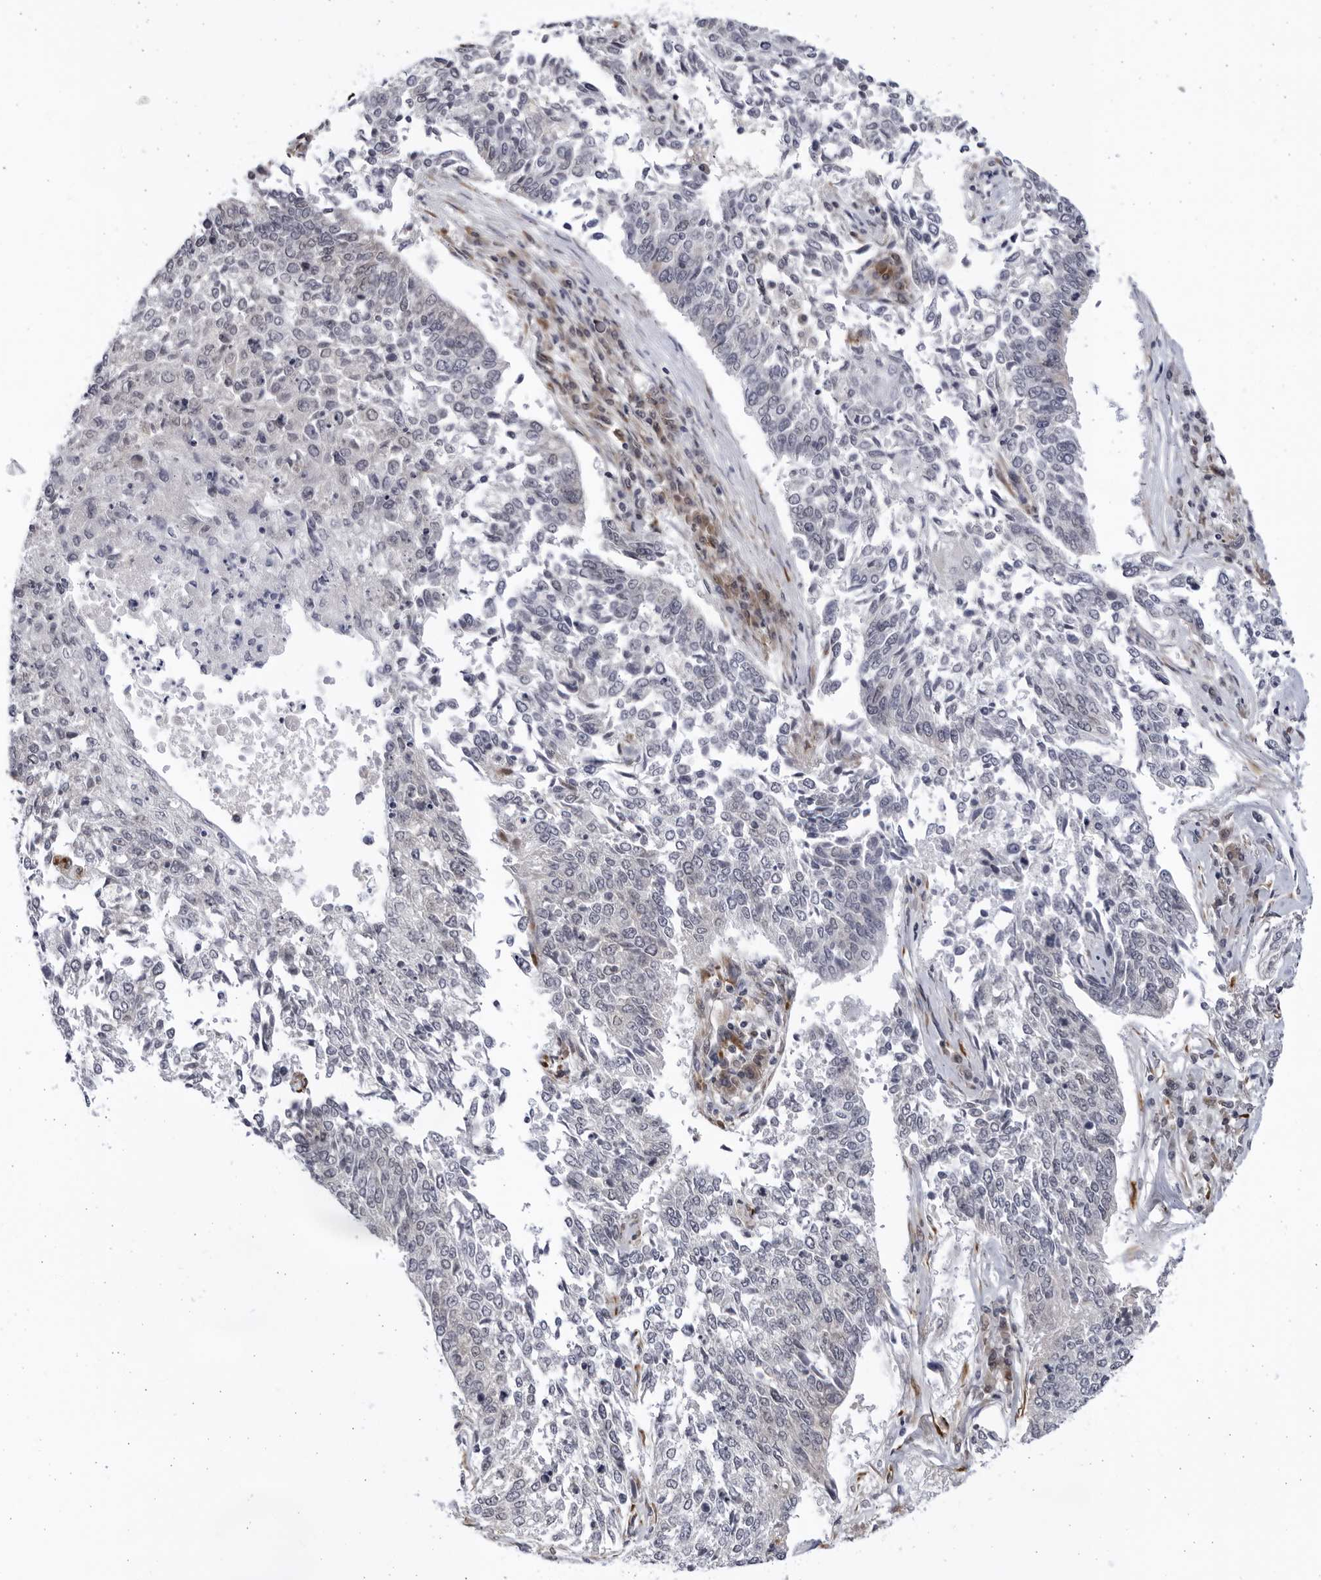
{"staining": {"intensity": "negative", "quantity": "none", "location": "none"}, "tissue": "lung cancer", "cell_type": "Tumor cells", "image_type": "cancer", "snomed": [{"axis": "morphology", "description": "Normal tissue, NOS"}, {"axis": "morphology", "description": "Squamous cell carcinoma, NOS"}, {"axis": "topography", "description": "Cartilage tissue"}, {"axis": "topography", "description": "Bronchus"}, {"axis": "topography", "description": "Lung"}], "caption": "Immunohistochemical staining of squamous cell carcinoma (lung) reveals no significant expression in tumor cells. Nuclei are stained in blue.", "gene": "BMP2K", "patient": {"sex": "female", "age": 49}}